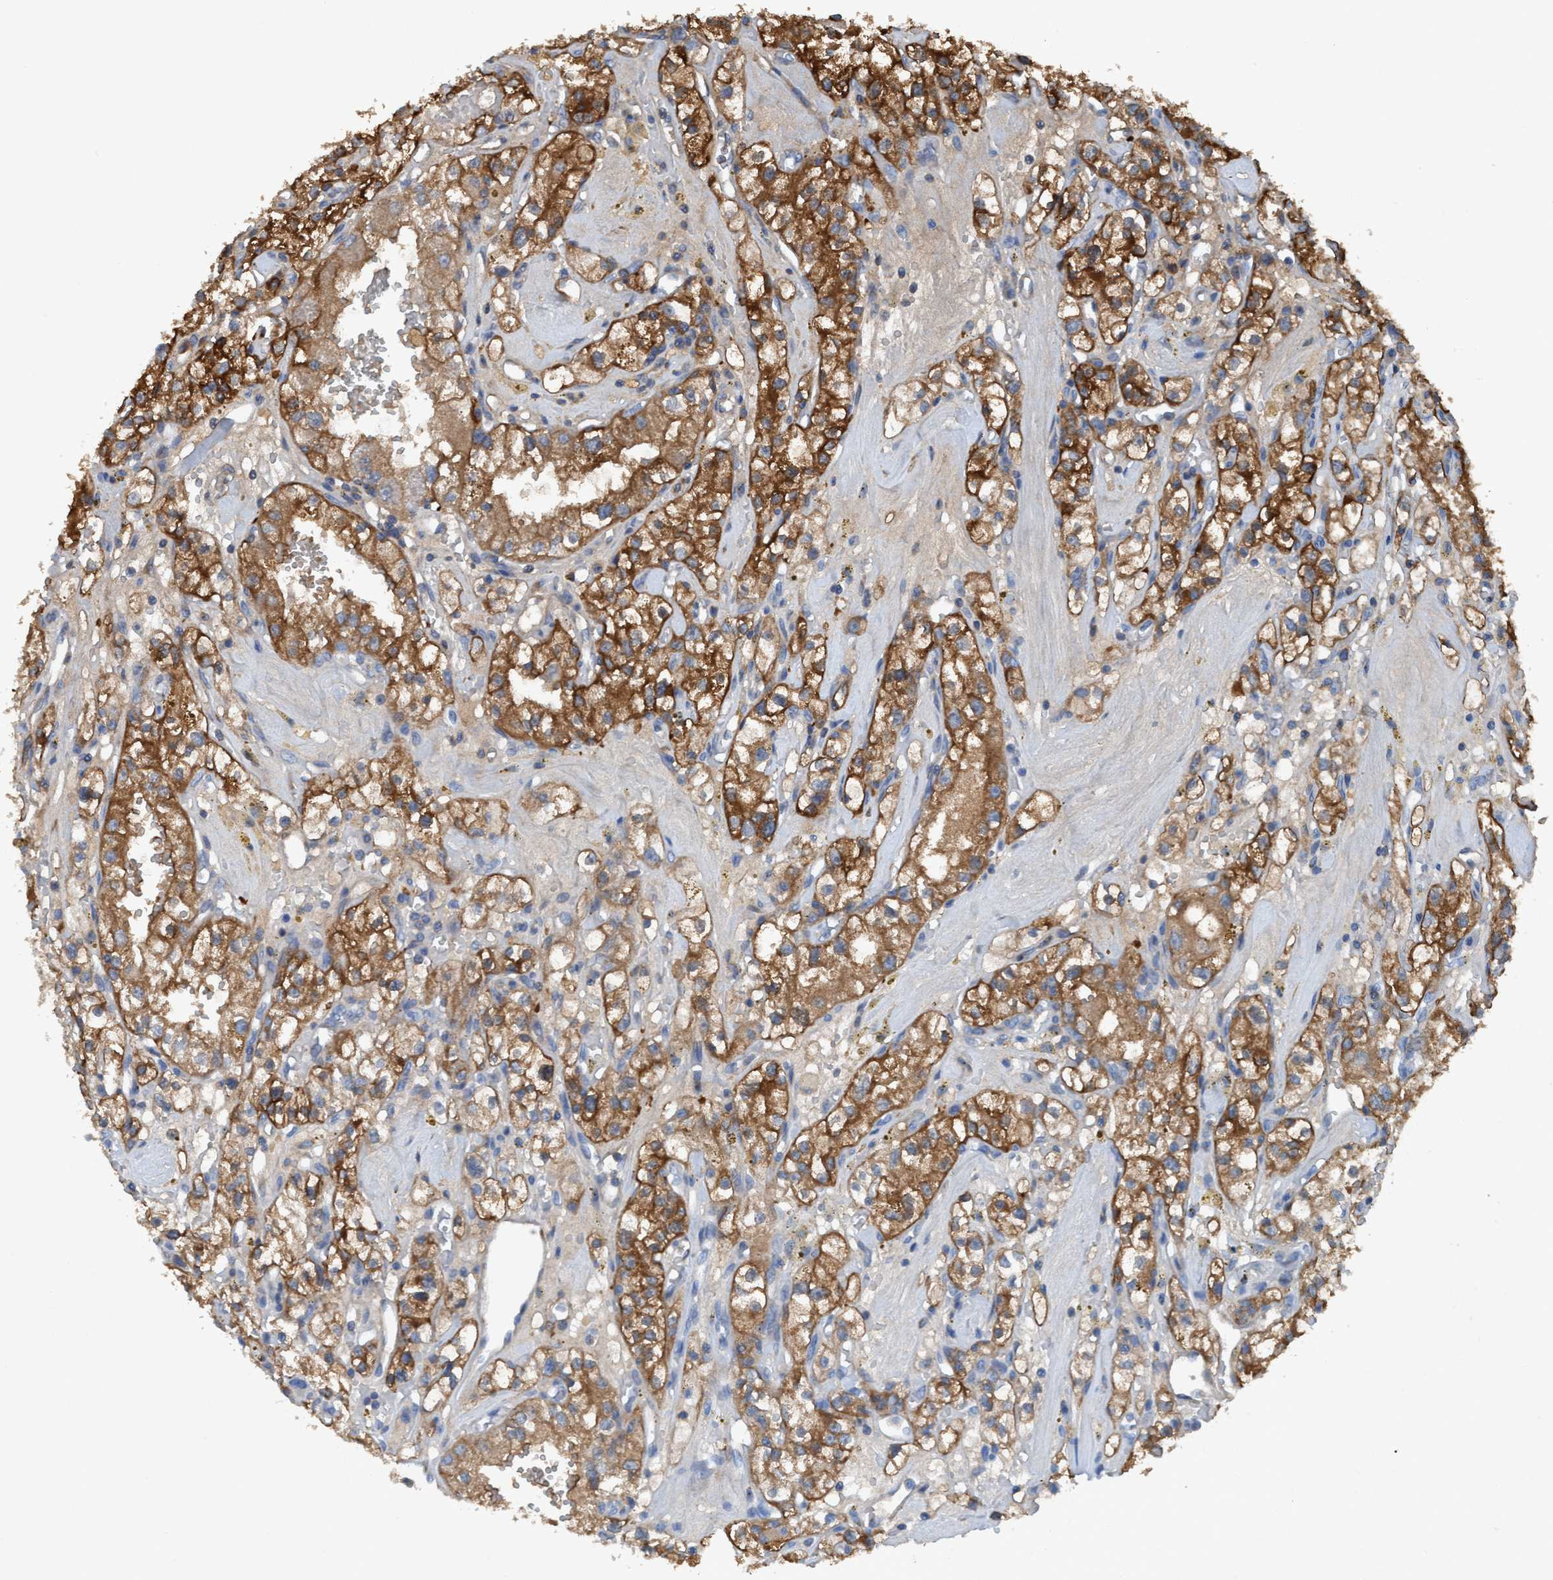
{"staining": {"intensity": "moderate", "quantity": ">75%", "location": "cytoplasmic/membranous"}, "tissue": "renal cancer", "cell_type": "Tumor cells", "image_type": "cancer", "snomed": [{"axis": "morphology", "description": "Adenocarcinoma, NOS"}, {"axis": "topography", "description": "Kidney"}], "caption": "A brown stain shows moderate cytoplasmic/membranous expression of a protein in renal cancer (adenocarcinoma) tumor cells.", "gene": "NMT1", "patient": {"sex": "male", "age": 56}}